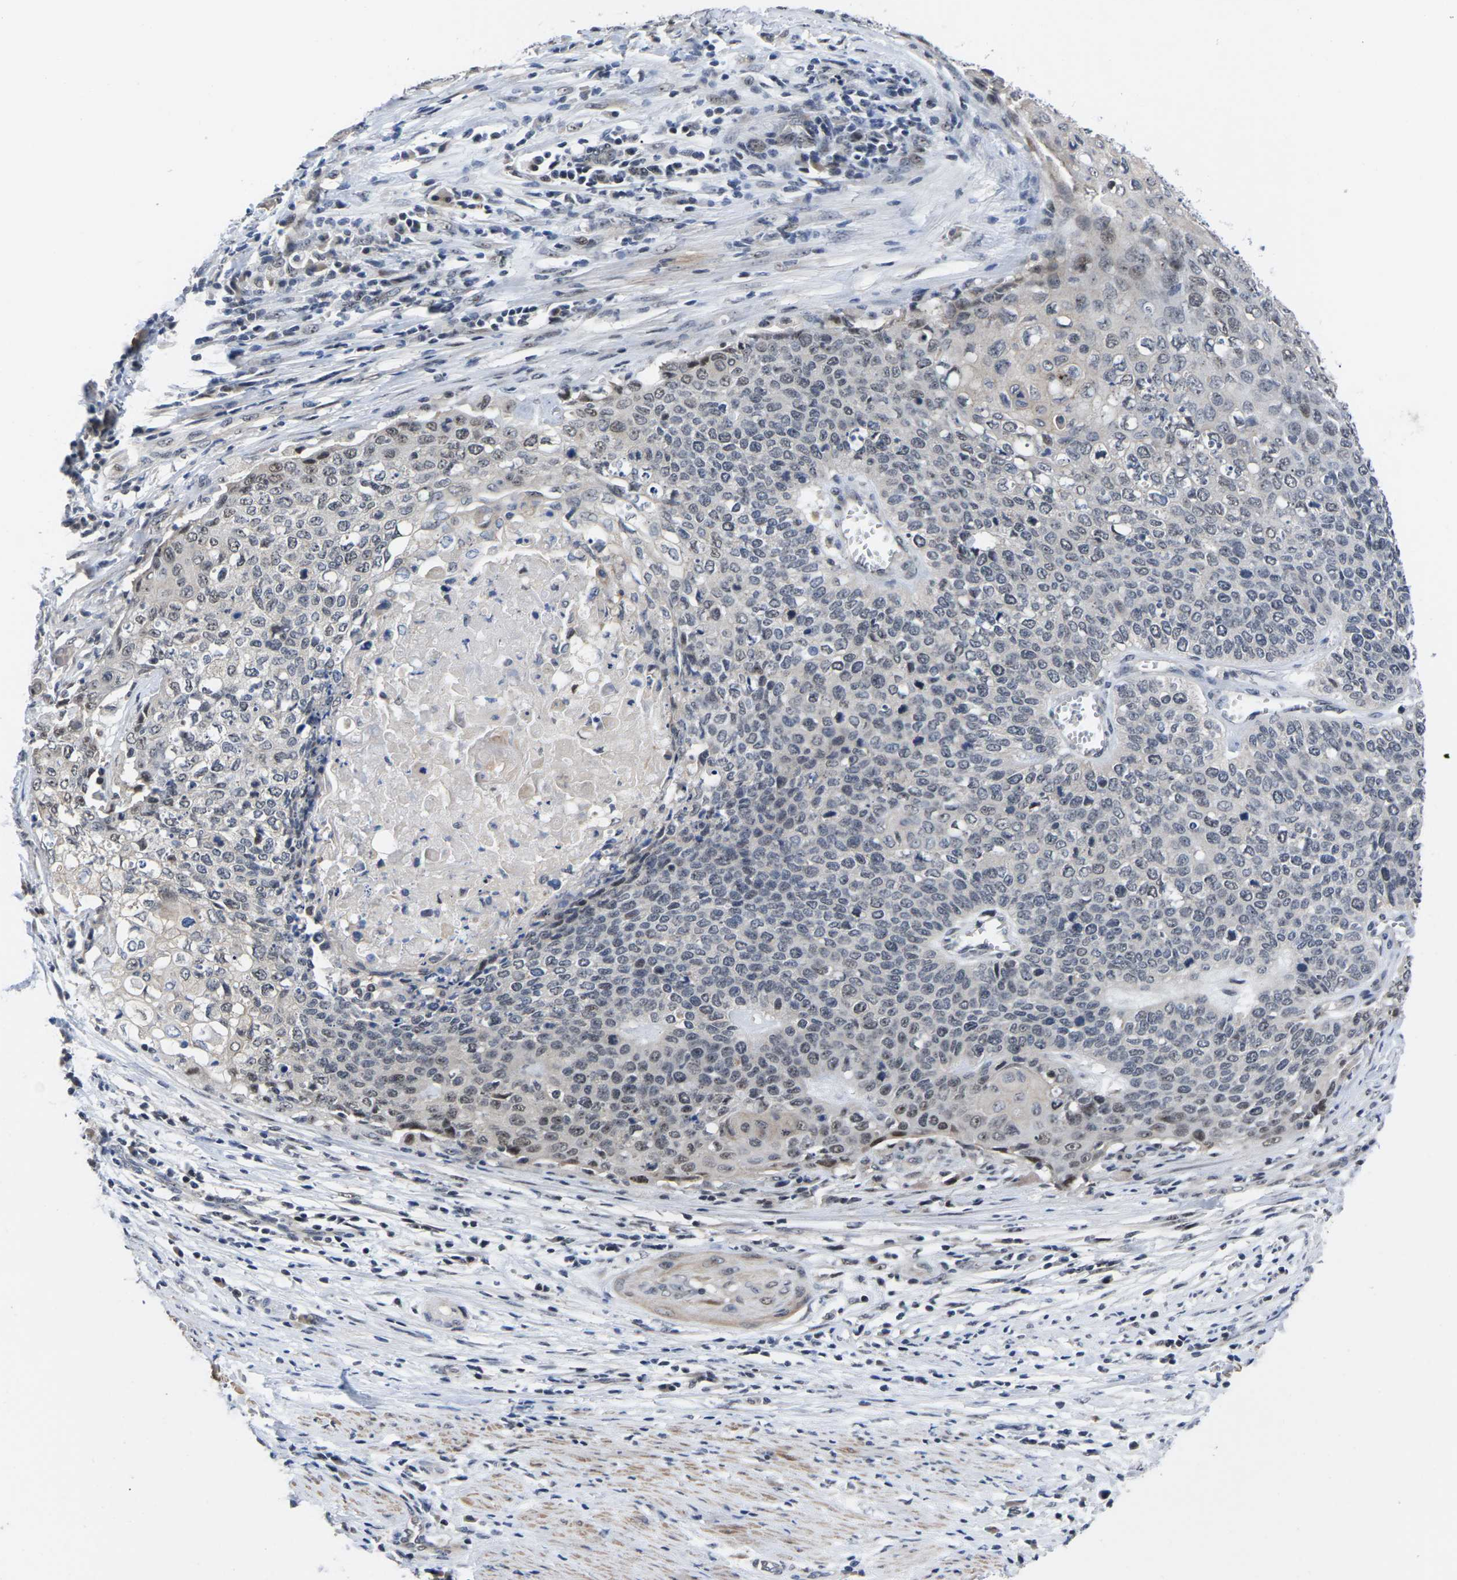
{"staining": {"intensity": "weak", "quantity": "<25%", "location": "cytoplasmic/membranous,nuclear"}, "tissue": "cervical cancer", "cell_type": "Tumor cells", "image_type": "cancer", "snomed": [{"axis": "morphology", "description": "Squamous cell carcinoma, NOS"}, {"axis": "topography", "description": "Cervix"}], "caption": "The micrograph reveals no staining of tumor cells in cervical cancer (squamous cell carcinoma). Nuclei are stained in blue.", "gene": "ST6GAL2", "patient": {"sex": "female", "age": 39}}